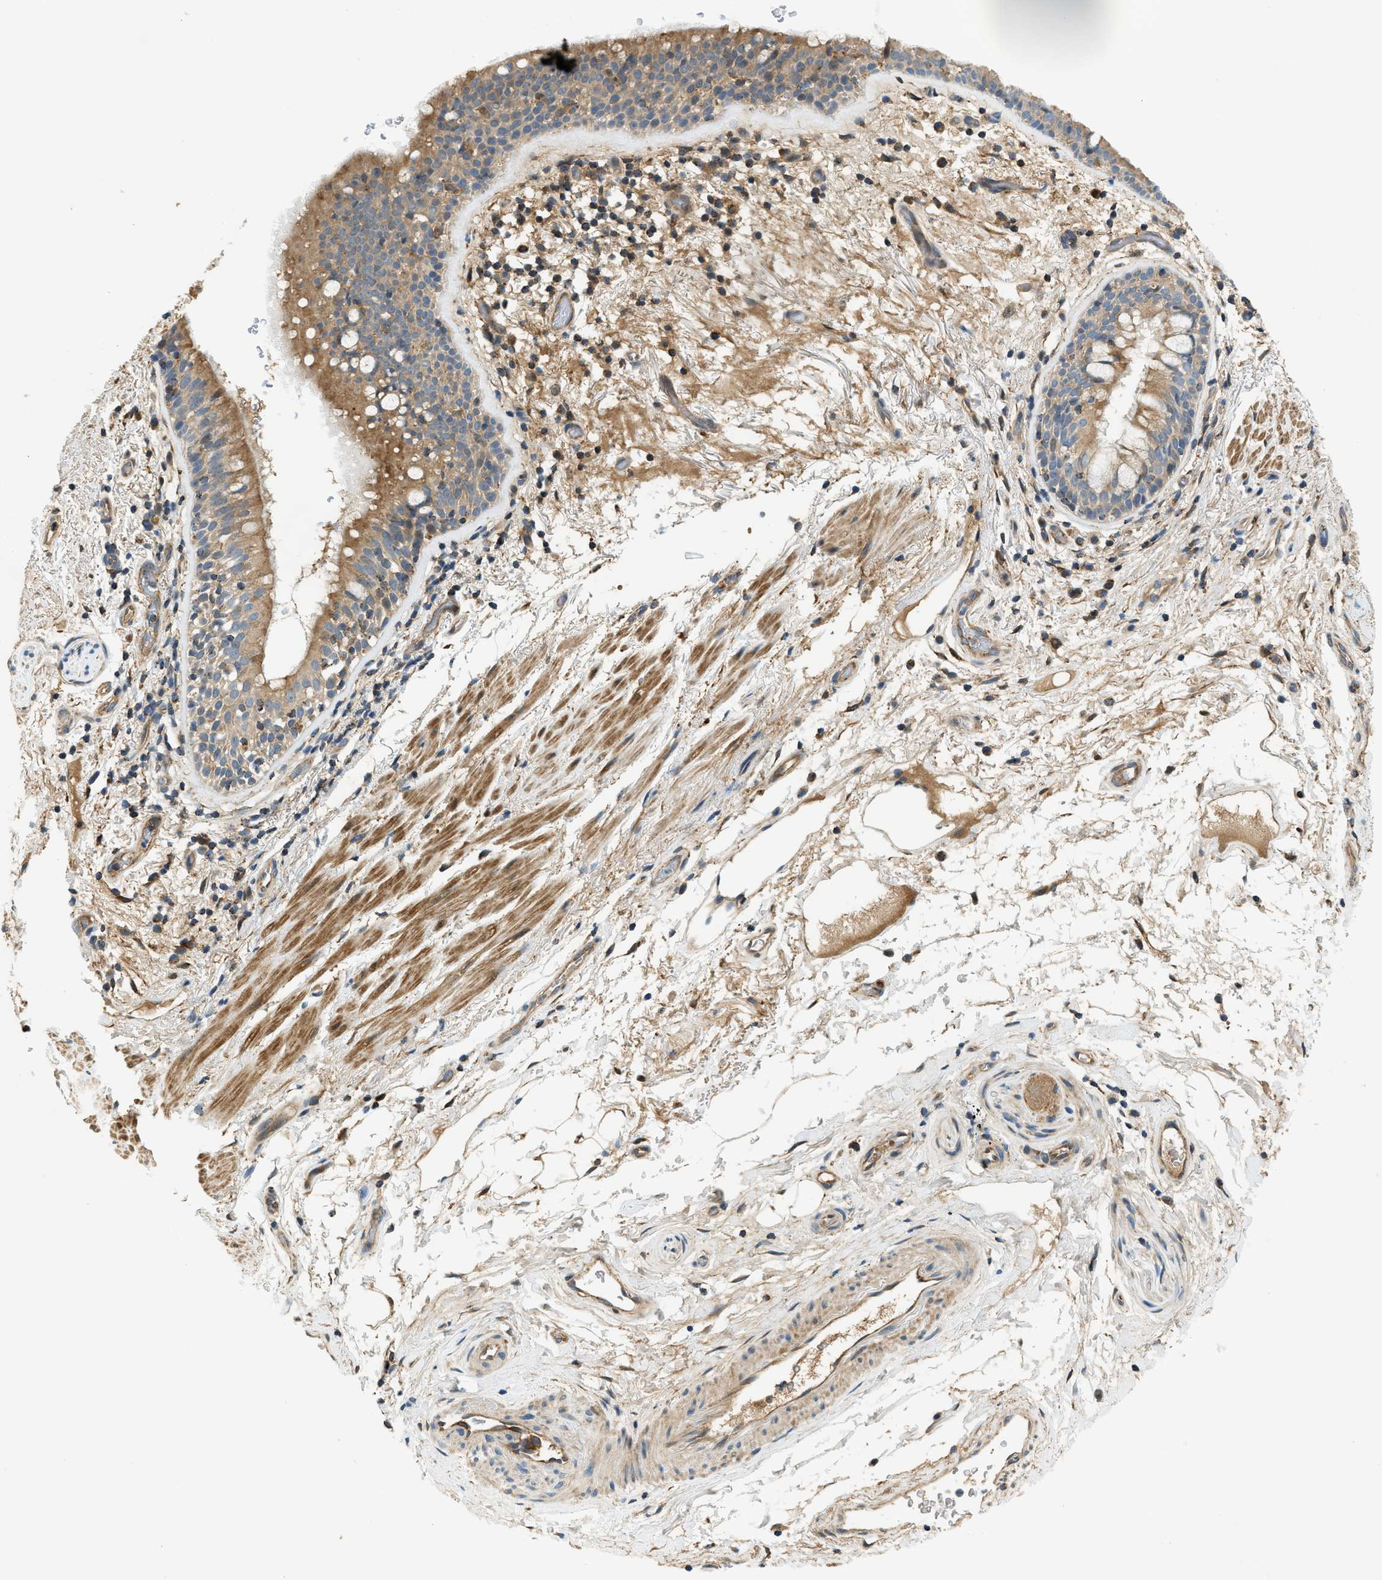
{"staining": {"intensity": "moderate", "quantity": ">75%", "location": "cytoplasmic/membranous"}, "tissue": "bronchus", "cell_type": "Respiratory epithelial cells", "image_type": "normal", "snomed": [{"axis": "morphology", "description": "Normal tissue, NOS"}, {"axis": "morphology", "description": "Inflammation, NOS"}, {"axis": "topography", "description": "Cartilage tissue"}, {"axis": "topography", "description": "Bronchus"}], "caption": "The image displays staining of unremarkable bronchus, revealing moderate cytoplasmic/membranous protein positivity (brown color) within respiratory epithelial cells.", "gene": "KCNK1", "patient": {"sex": "male", "age": 77}}